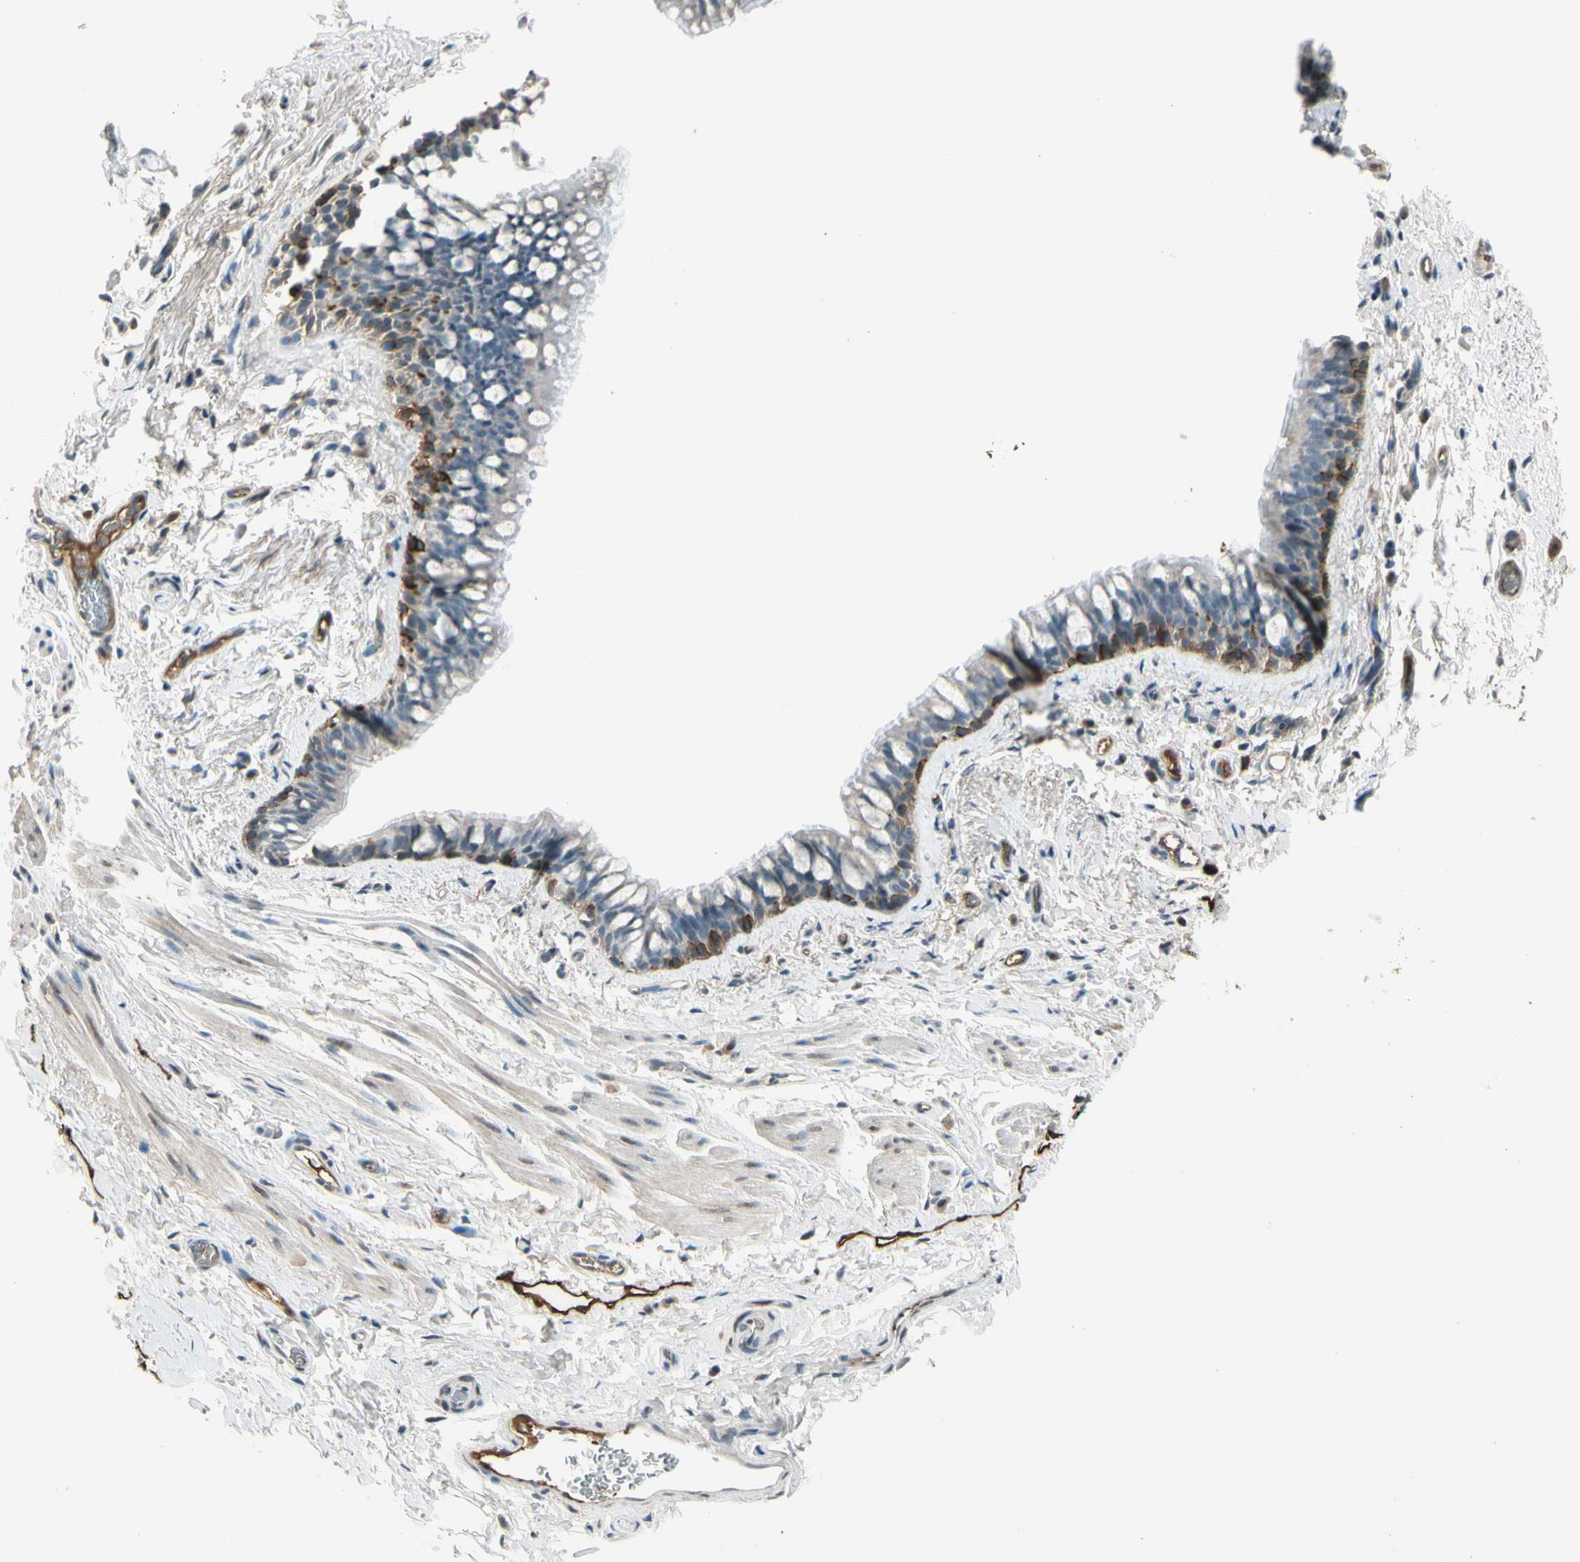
{"staining": {"intensity": "strong", "quantity": "<25%", "location": "cytoplasmic/membranous"}, "tissue": "bronchus", "cell_type": "Respiratory epithelial cells", "image_type": "normal", "snomed": [{"axis": "morphology", "description": "Normal tissue, NOS"}, {"axis": "morphology", "description": "Malignant melanoma, Metastatic site"}, {"axis": "topography", "description": "Bronchus"}, {"axis": "topography", "description": "Lung"}], "caption": "Immunohistochemistry (IHC) staining of benign bronchus, which exhibits medium levels of strong cytoplasmic/membranous staining in approximately <25% of respiratory epithelial cells indicating strong cytoplasmic/membranous protein staining. The staining was performed using DAB (3,3'-diaminobenzidine) (brown) for protein detection and nuclei were counterstained in hematoxylin (blue).", "gene": "PDPN", "patient": {"sex": "male", "age": 64}}